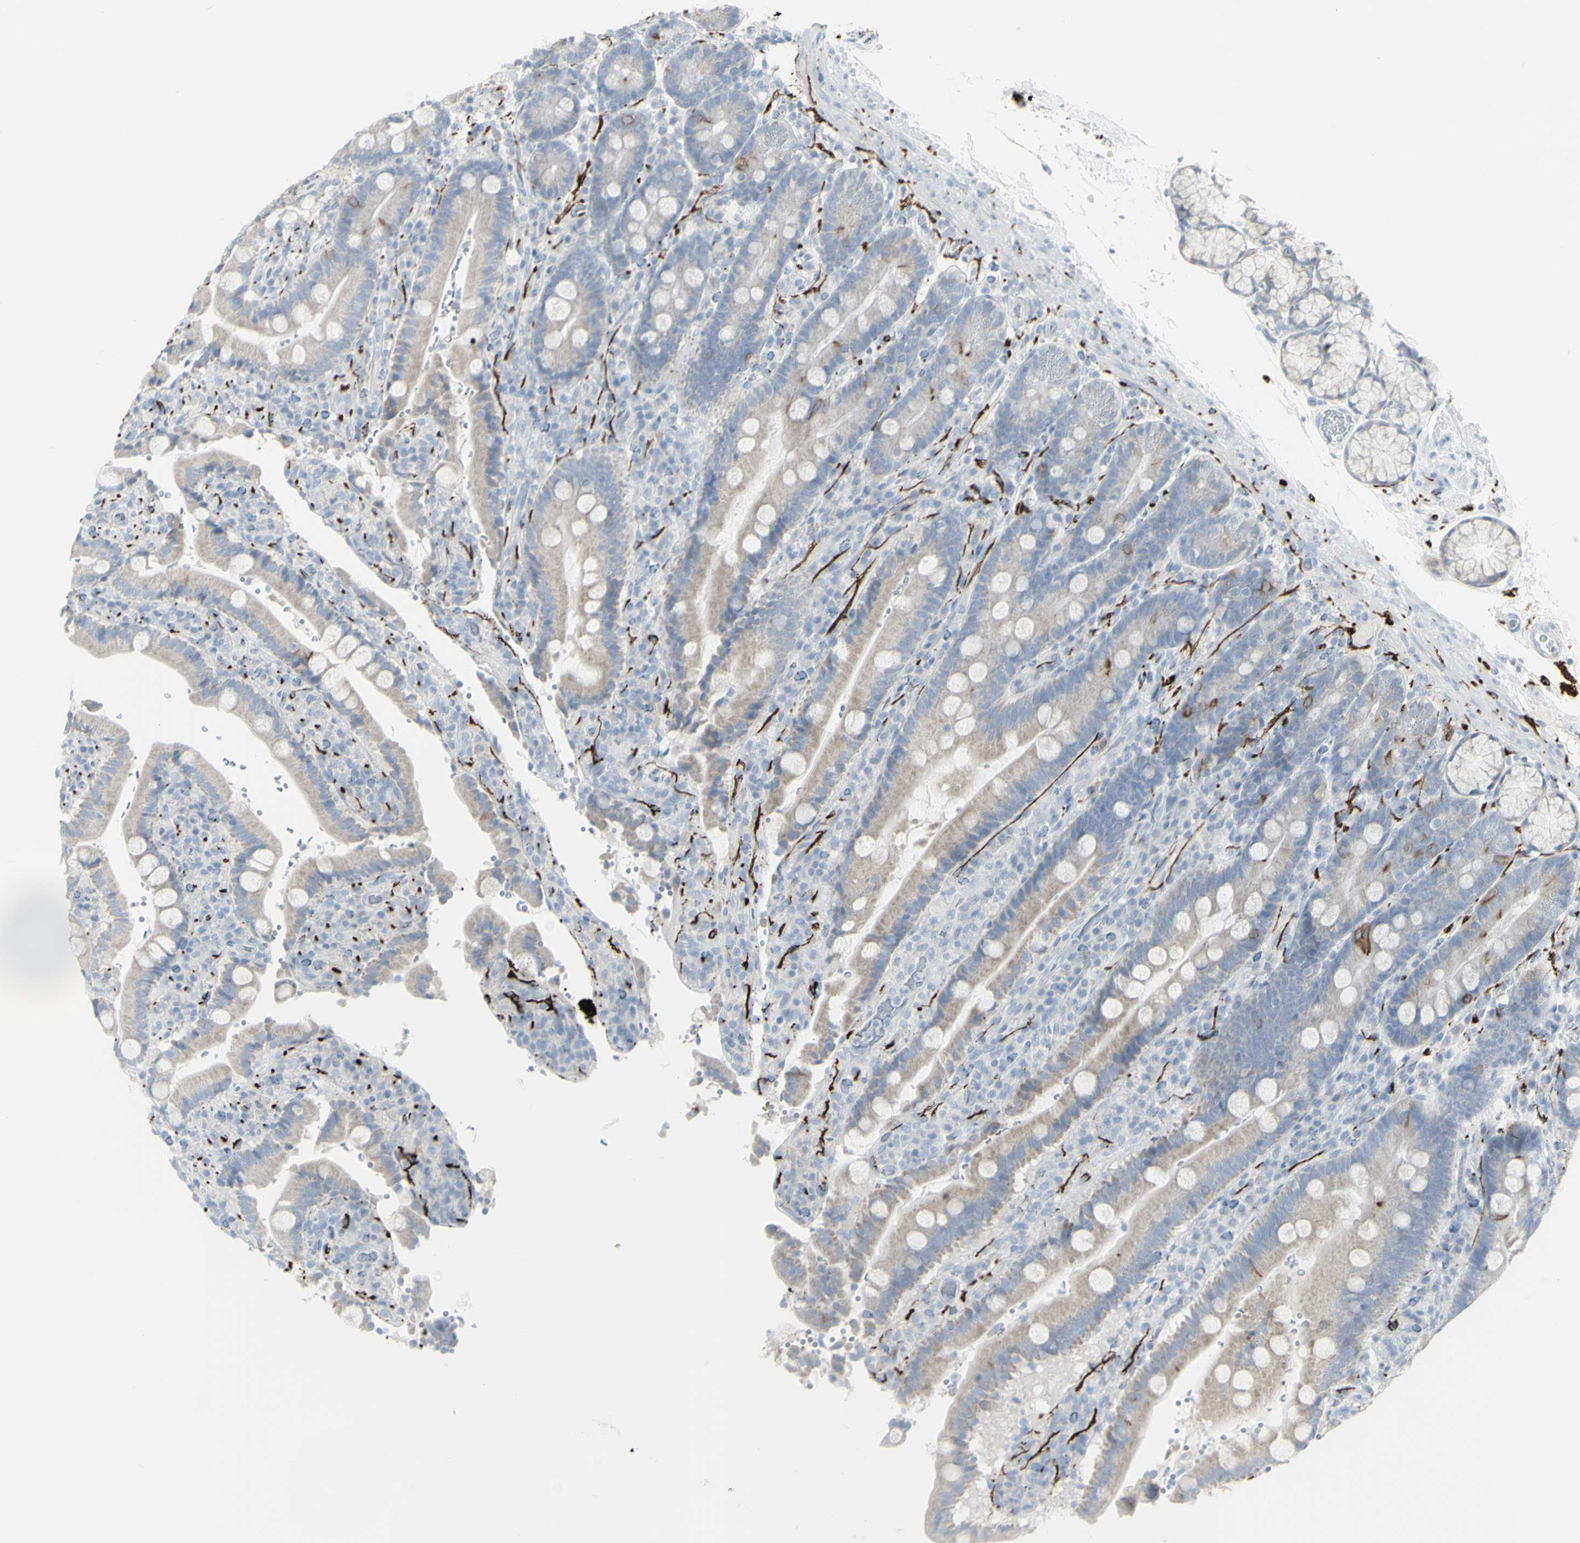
{"staining": {"intensity": "negative", "quantity": "none", "location": "none"}, "tissue": "duodenum", "cell_type": "Glandular cells", "image_type": "normal", "snomed": [{"axis": "morphology", "description": "Normal tissue, NOS"}, {"axis": "topography", "description": "Small intestine, NOS"}], "caption": "Normal duodenum was stained to show a protein in brown. There is no significant staining in glandular cells. Nuclei are stained in blue.", "gene": "ENSG00000198211", "patient": {"sex": "female", "age": 71}}